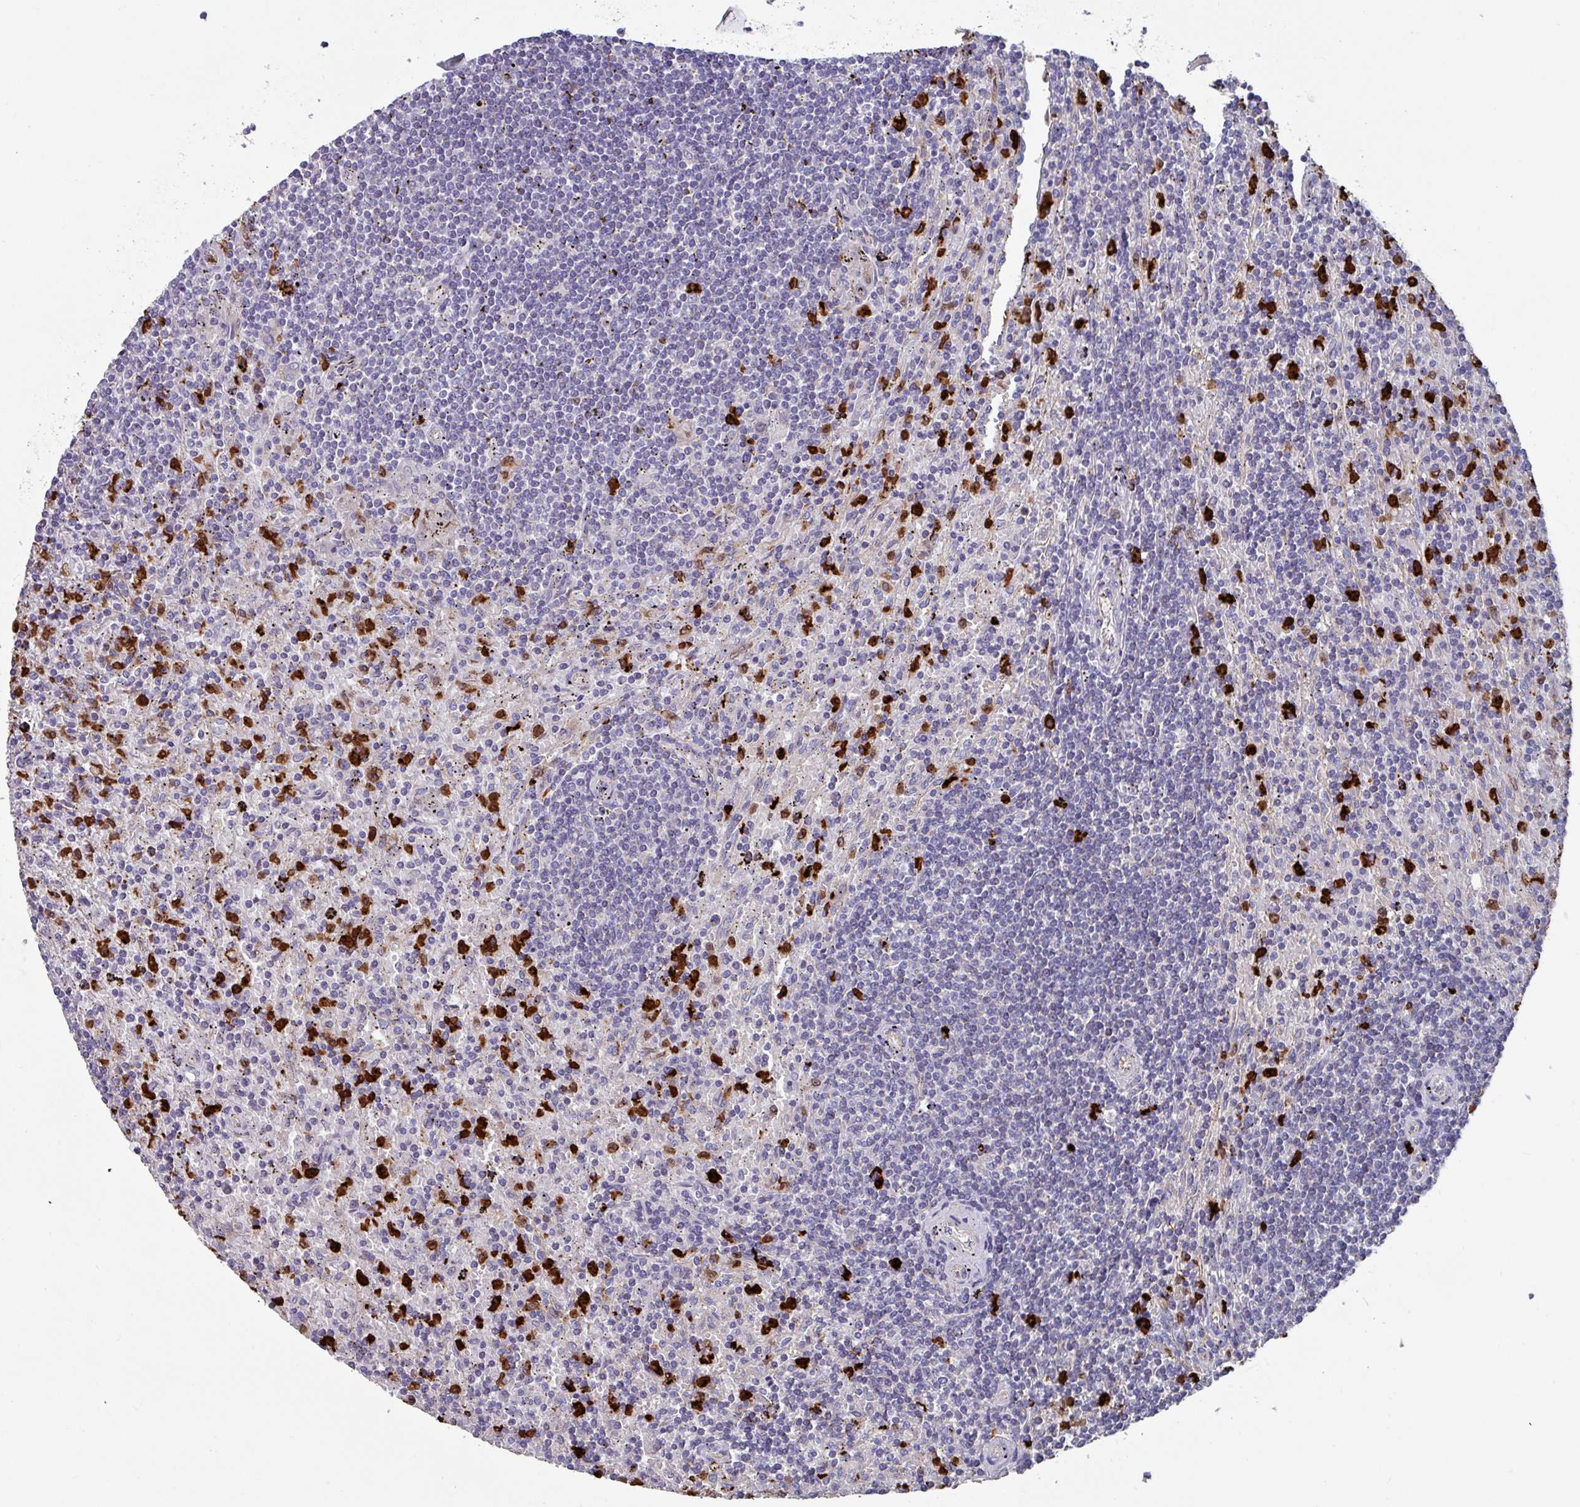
{"staining": {"intensity": "negative", "quantity": "none", "location": "none"}, "tissue": "lymphoma", "cell_type": "Tumor cells", "image_type": "cancer", "snomed": [{"axis": "morphology", "description": "Malignant lymphoma, non-Hodgkin's type, Low grade"}, {"axis": "topography", "description": "Spleen"}], "caption": "This is a image of immunohistochemistry (IHC) staining of lymphoma, which shows no positivity in tumor cells. (Brightfield microscopy of DAB (3,3'-diaminobenzidine) immunohistochemistry (IHC) at high magnification).", "gene": "UQCC2", "patient": {"sex": "male", "age": 76}}